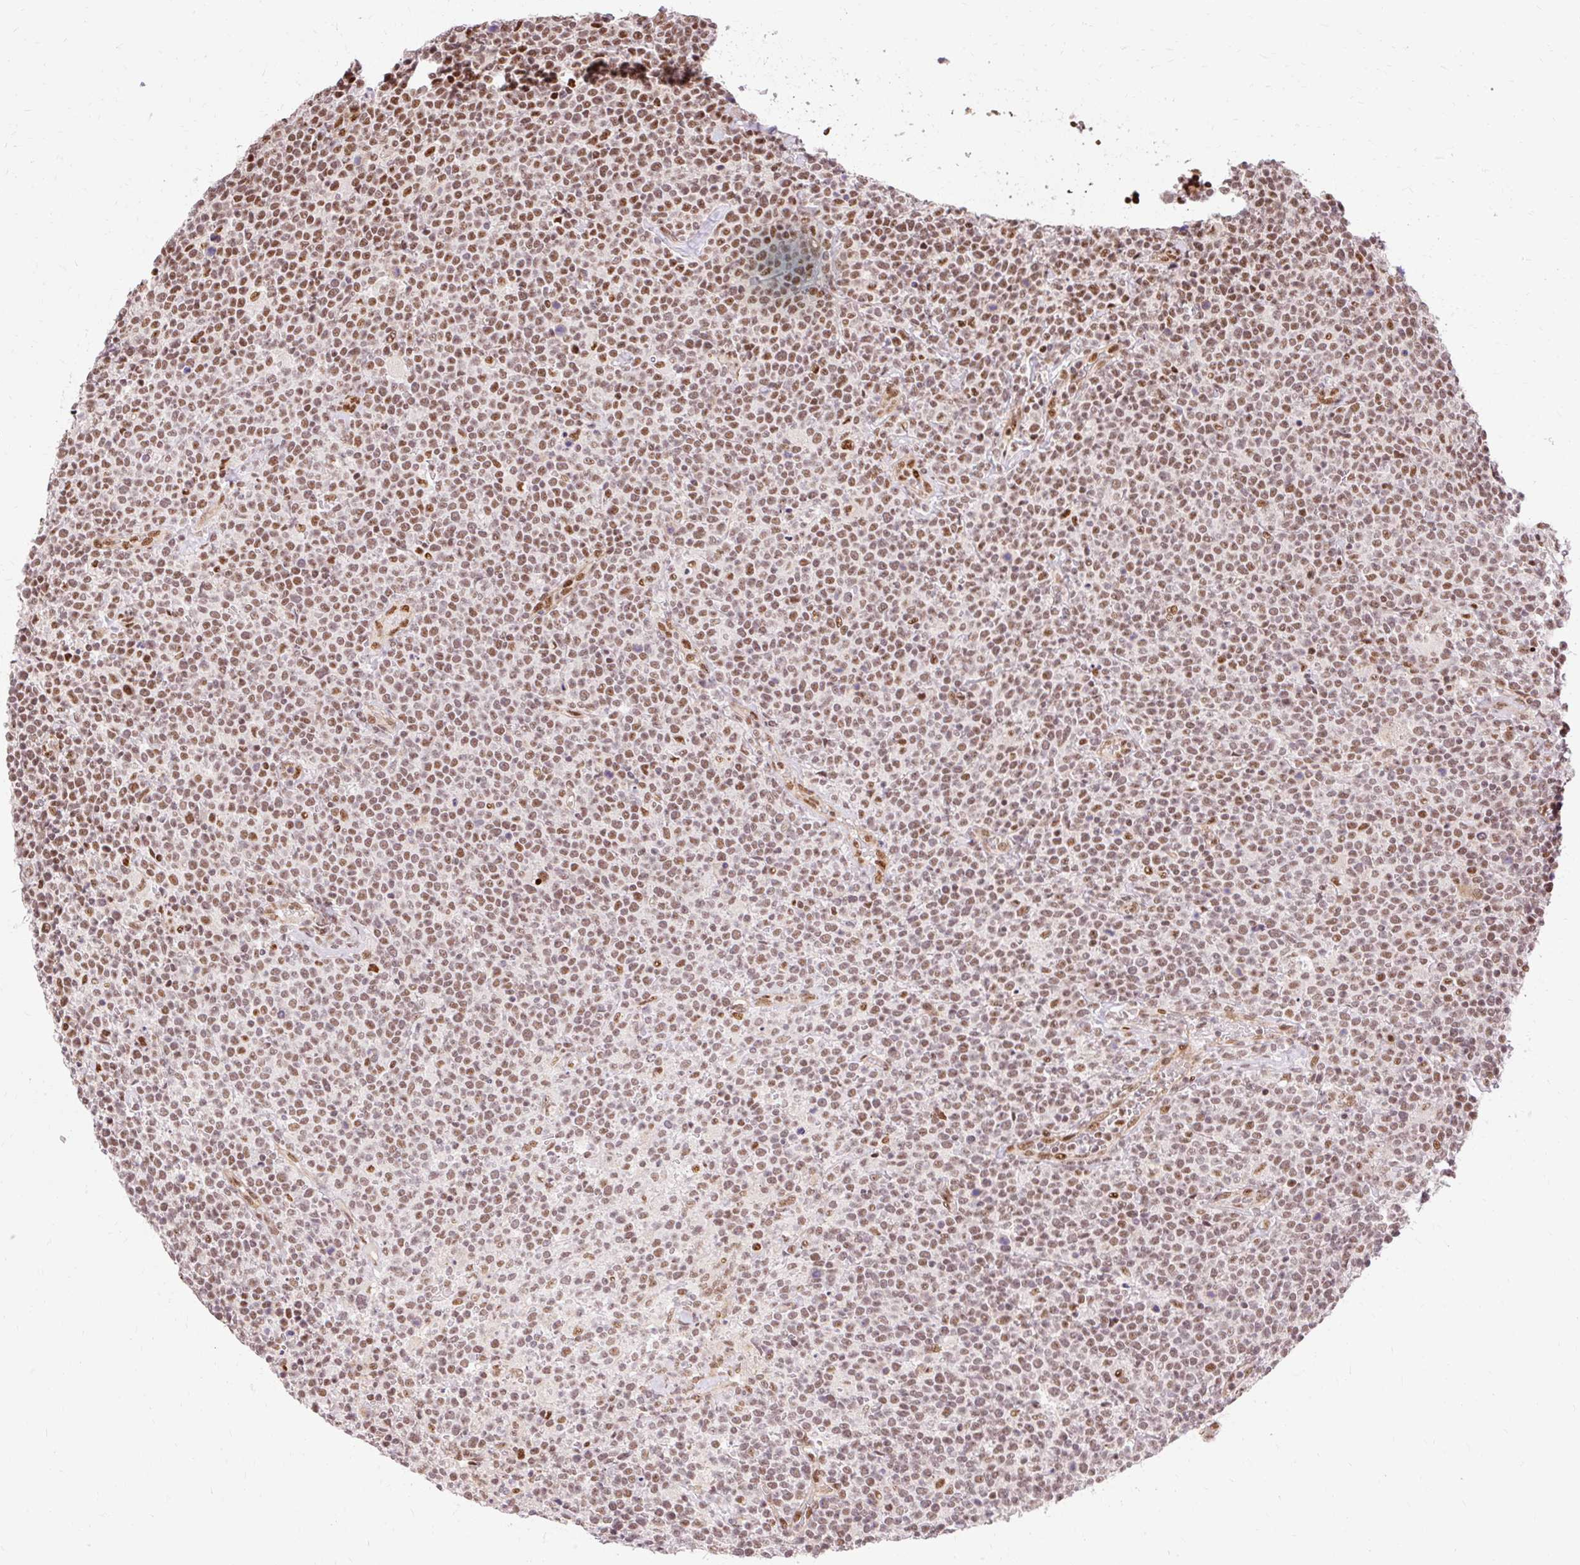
{"staining": {"intensity": "moderate", "quantity": ">75%", "location": "nuclear"}, "tissue": "lymphoma", "cell_type": "Tumor cells", "image_type": "cancer", "snomed": [{"axis": "morphology", "description": "Malignant lymphoma, non-Hodgkin's type, High grade"}, {"axis": "topography", "description": "Lymph node"}], "caption": "This micrograph shows IHC staining of human high-grade malignant lymphoma, non-Hodgkin's type, with medium moderate nuclear positivity in approximately >75% of tumor cells.", "gene": "MECOM", "patient": {"sex": "male", "age": 61}}